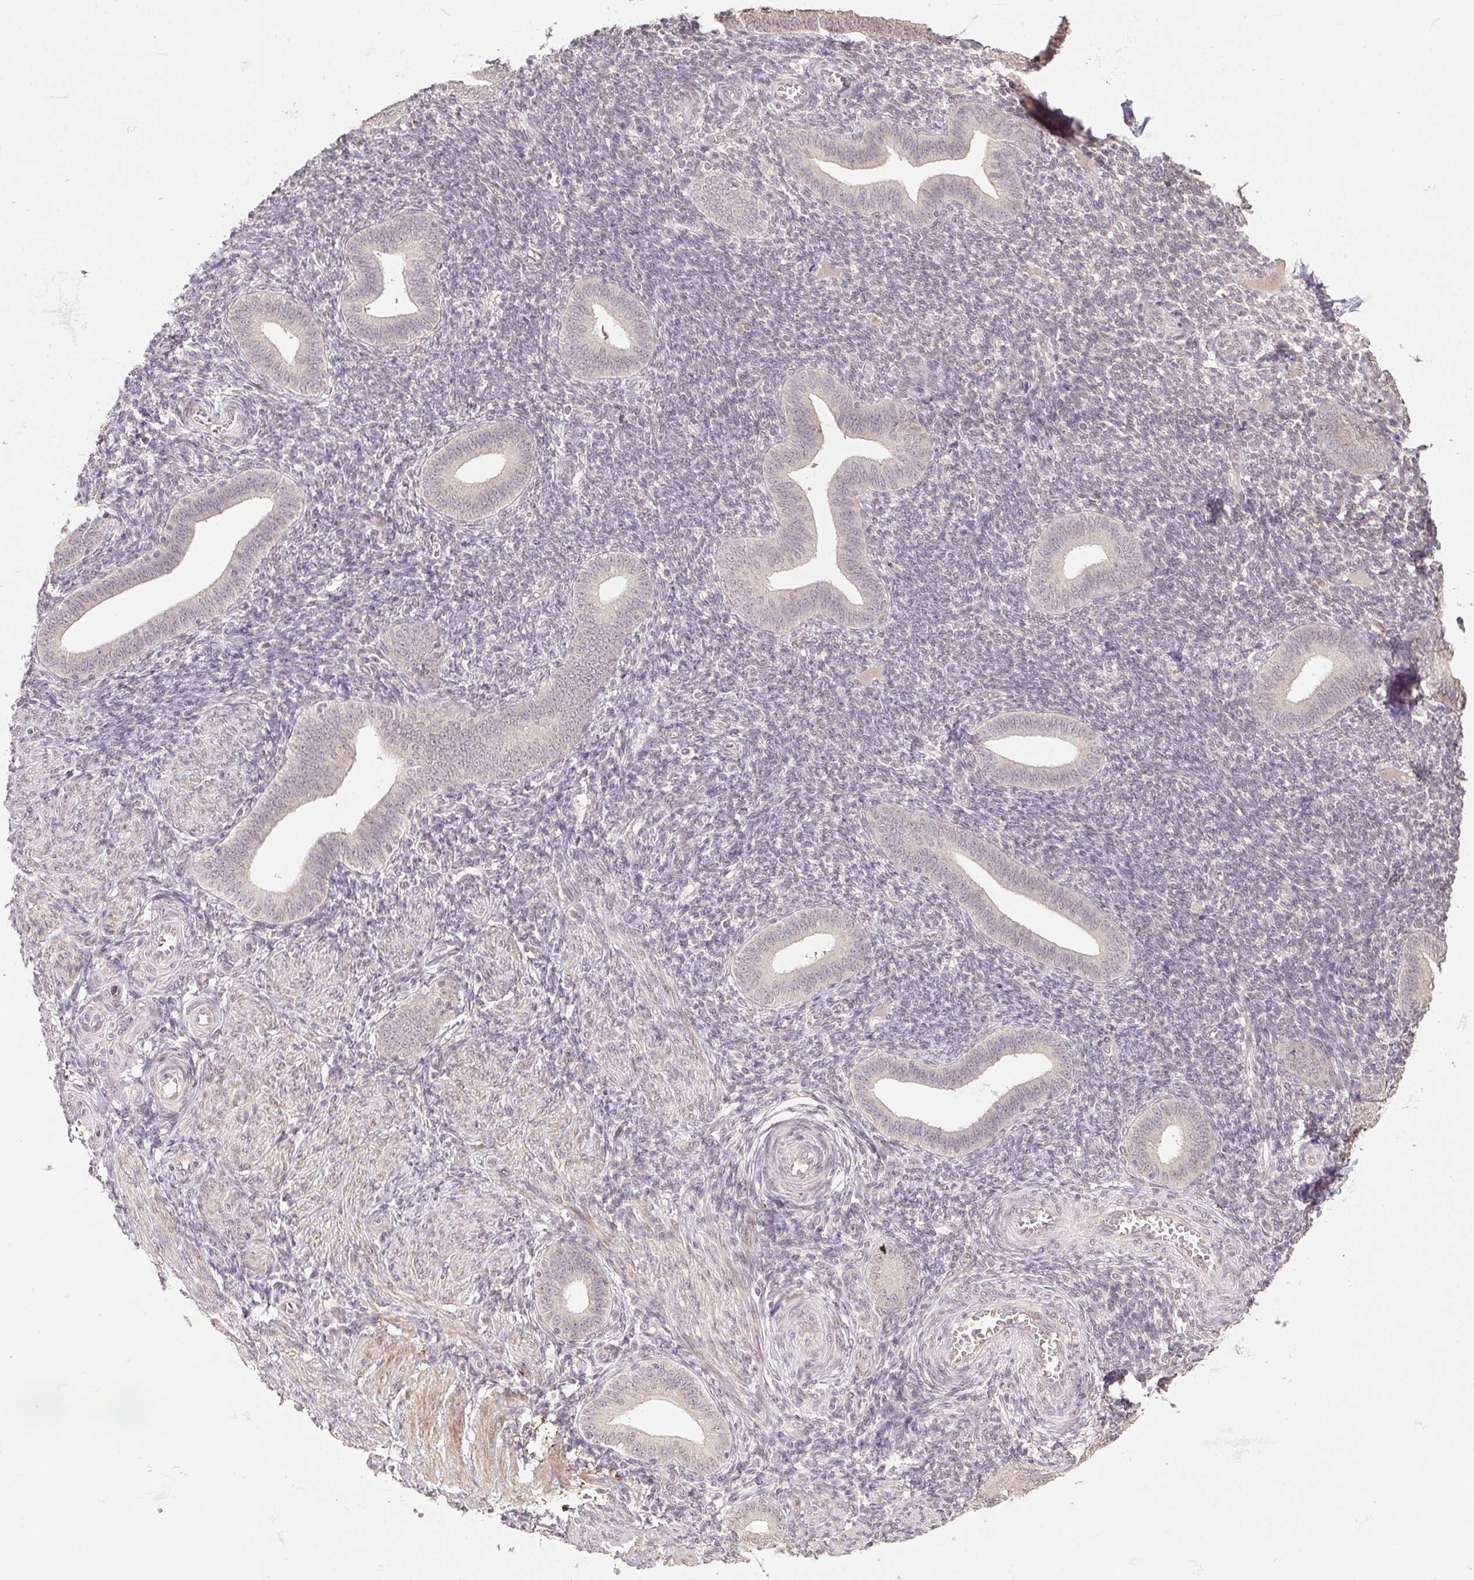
{"staining": {"intensity": "negative", "quantity": "none", "location": "none"}, "tissue": "endometrium", "cell_type": "Cells in endometrial stroma", "image_type": "normal", "snomed": [{"axis": "morphology", "description": "Normal tissue, NOS"}, {"axis": "topography", "description": "Endometrium"}], "caption": "Normal endometrium was stained to show a protein in brown. There is no significant positivity in cells in endometrial stroma. (DAB immunohistochemistry, high magnification).", "gene": "PPP4R4", "patient": {"sex": "female", "age": 25}}